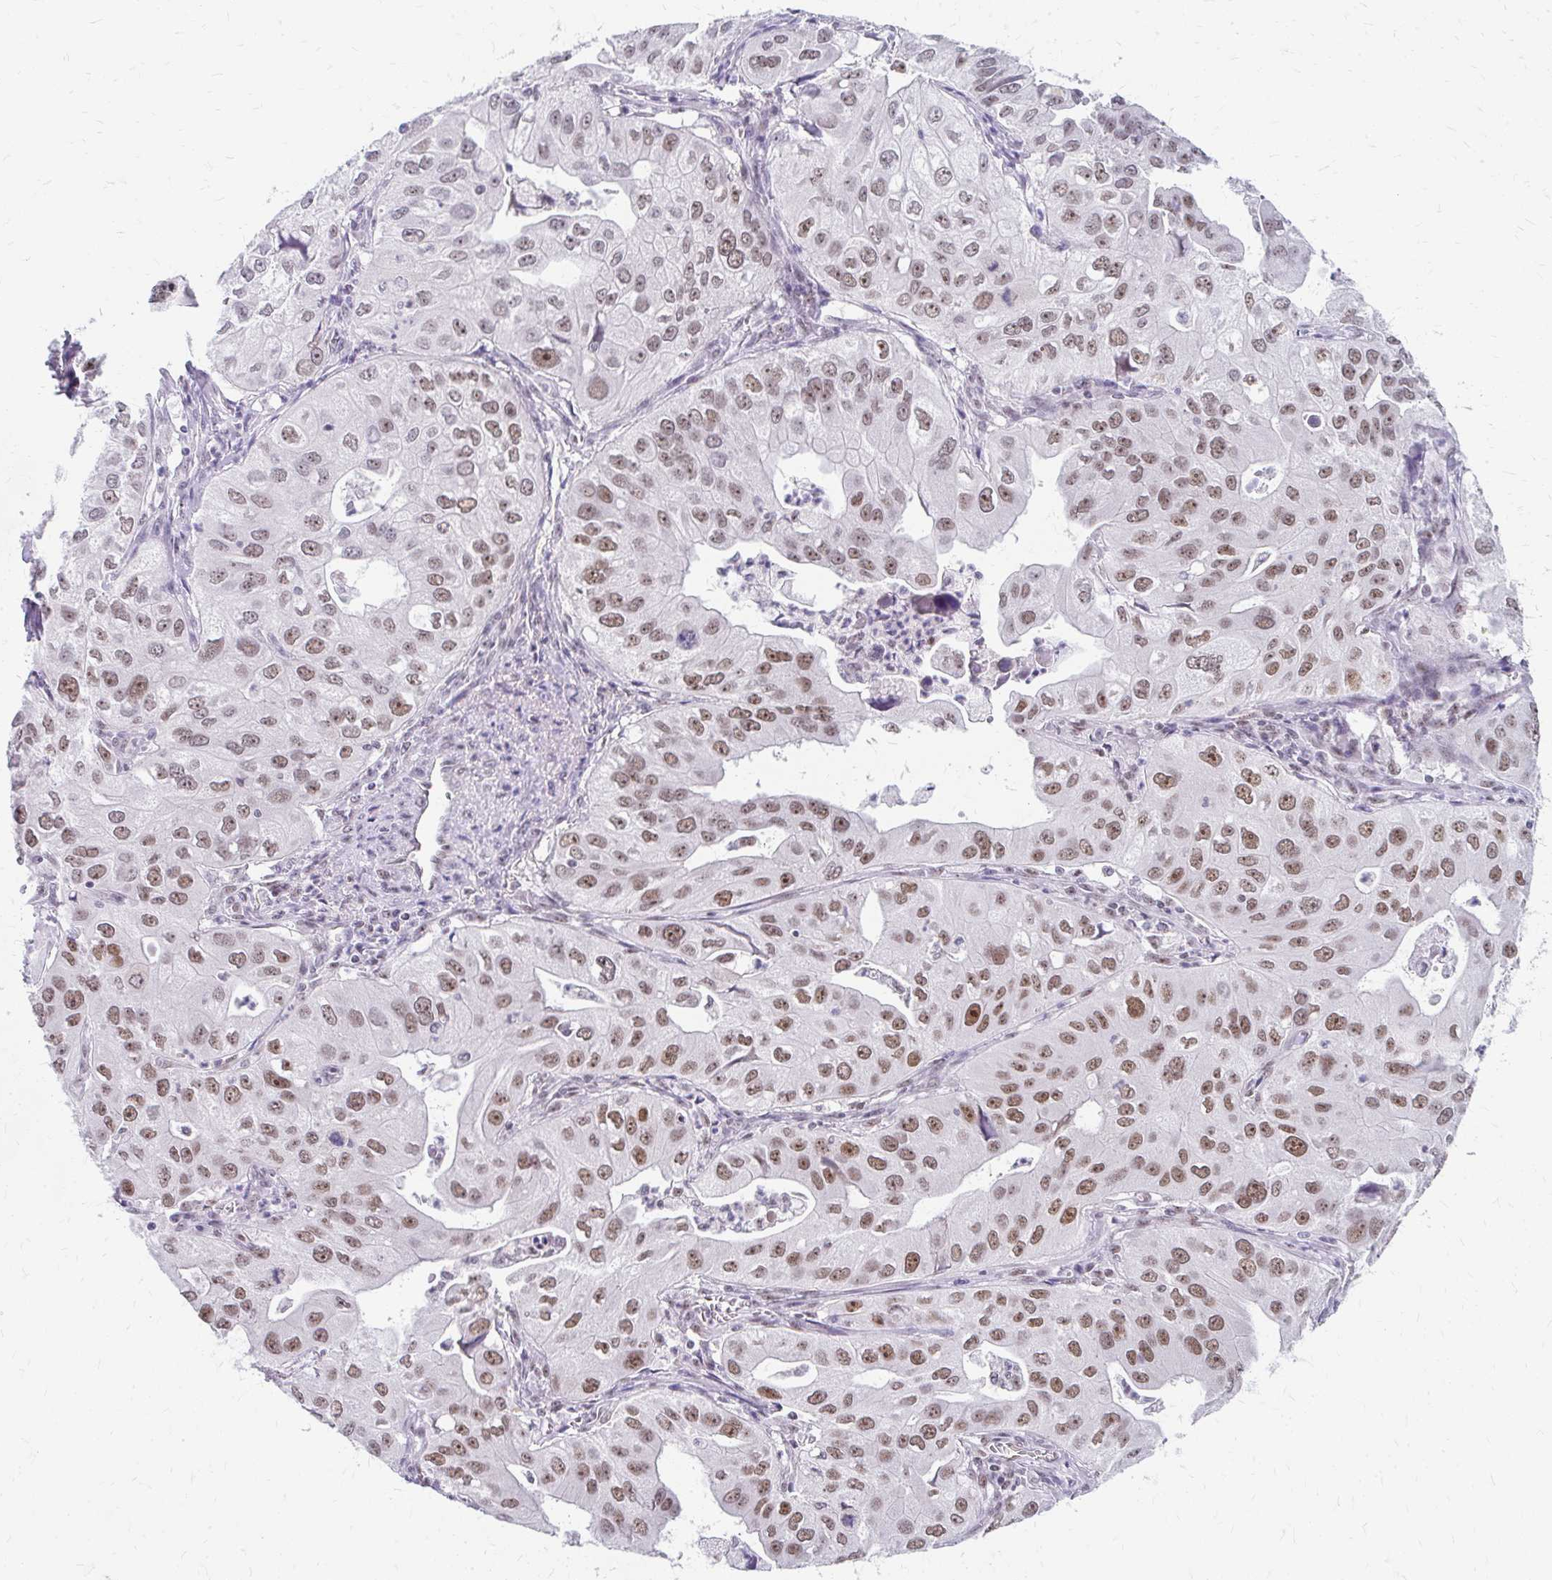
{"staining": {"intensity": "moderate", "quantity": ">75%", "location": "nuclear"}, "tissue": "lung cancer", "cell_type": "Tumor cells", "image_type": "cancer", "snomed": [{"axis": "morphology", "description": "Adenocarcinoma, NOS"}, {"axis": "topography", "description": "Lung"}], "caption": "This photomicrograph demonstrates lung cancer (adenocarcinoma) stained with immunohistochemistry (IHC) to label a protein in brown. The nuclear of tumor cells show moderate positivity for the protein. Nuclei are counter-stained blue.", "gene": "GTF2H1", "patient": {"sex": "male", "age": 48}}